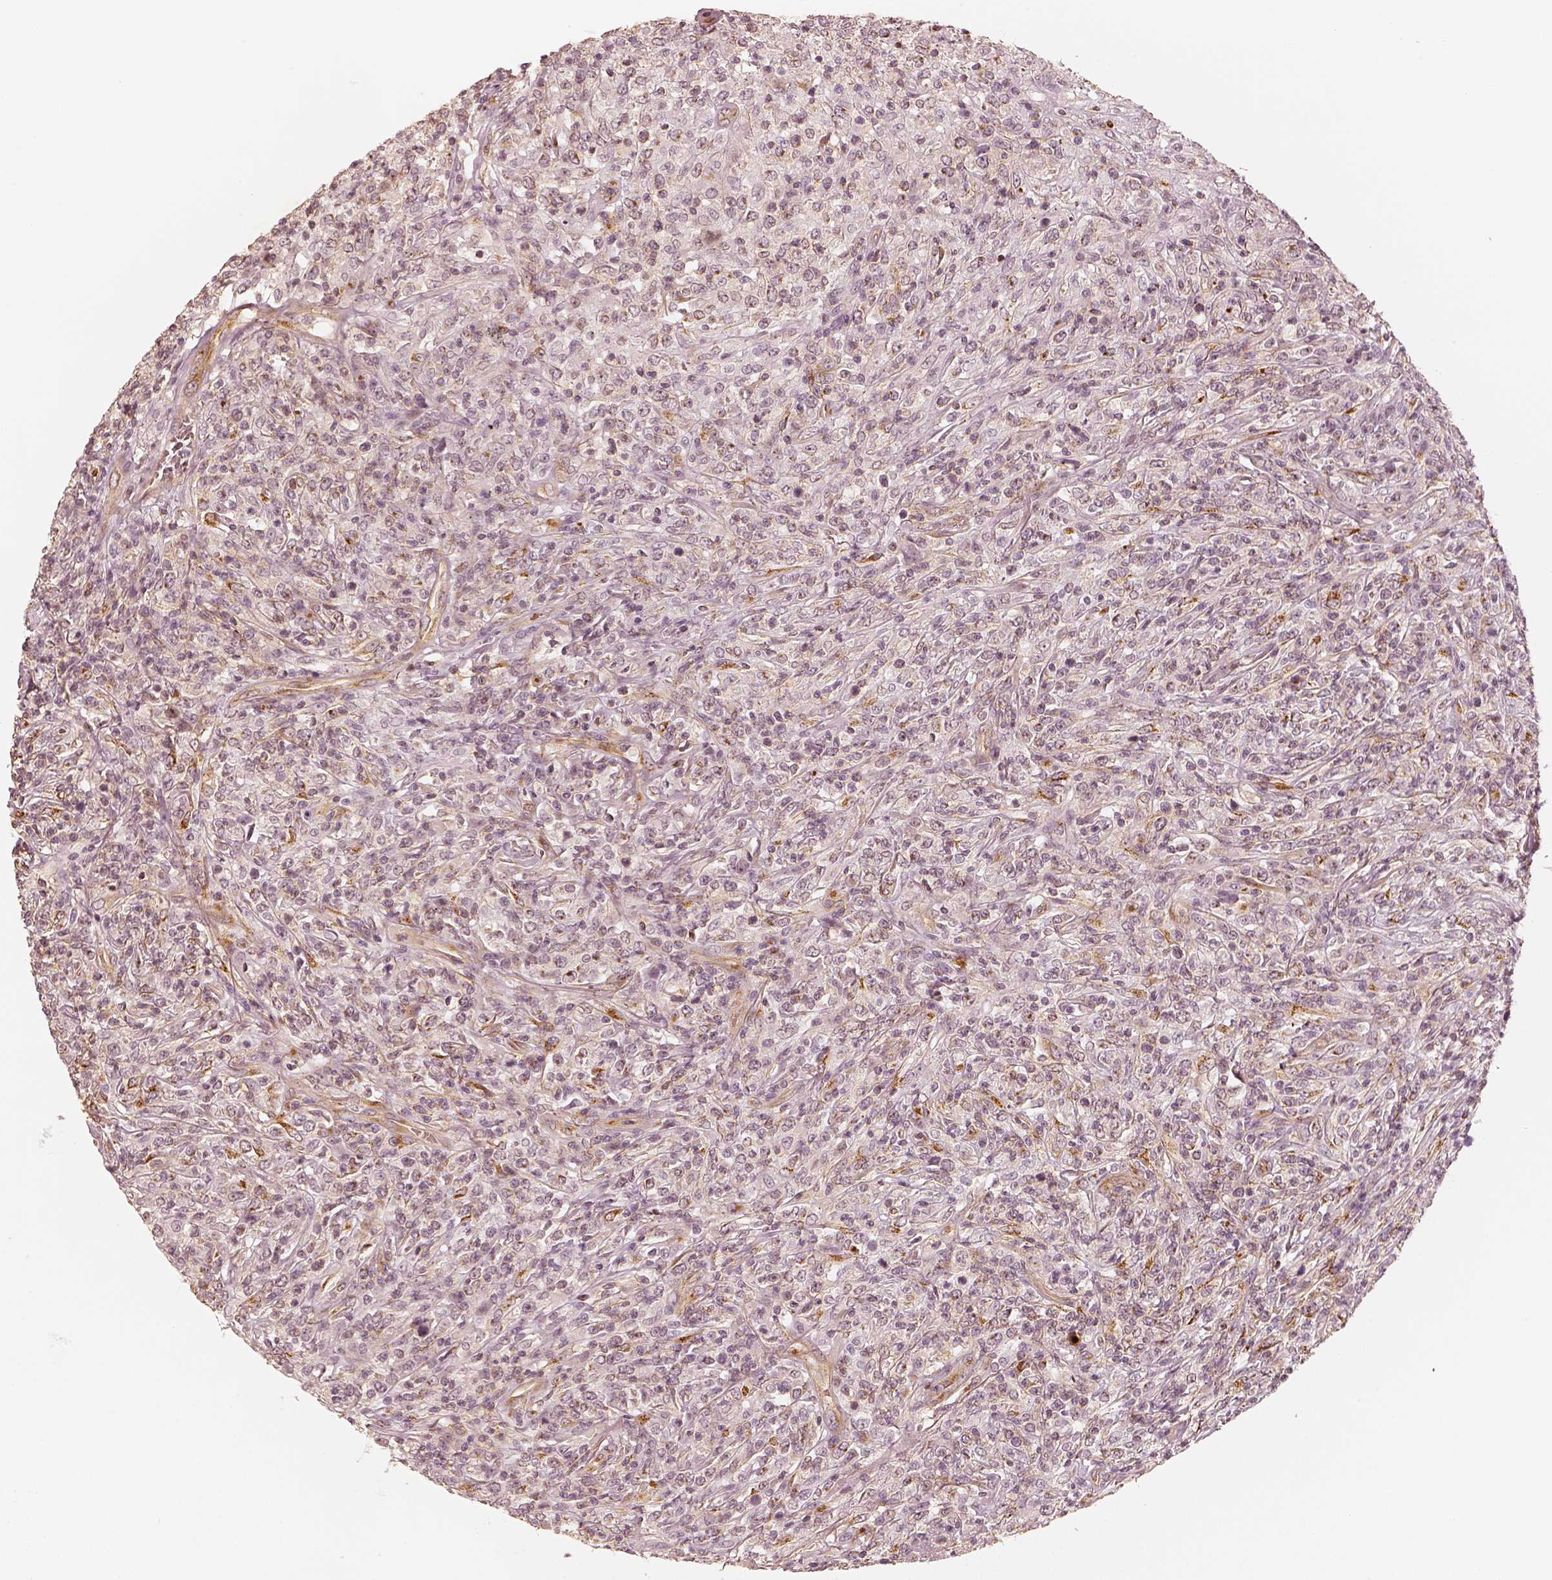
{"staining": {"intensity": "weak", "quantity": "<25%", "location": "cytoplasmic/membranous"}, "tissue": "lymphoma", "cell_type": "Tumor cells", "image_type": "cancer", "snomed": [{"axis": "morphology", "description": "Malignant lymphoma, non-Hodgkin's type, High grade"}, {"axis": "topography", "description": "Lung"}], "caption": "A micrograph of high-grade malignant lymphoma, non-Hodgkin's type stained for a protein exhibits no brown staining in tumor cells.", "gene": "GORASP2", "patient": {"sex": "male", "age": 79}}